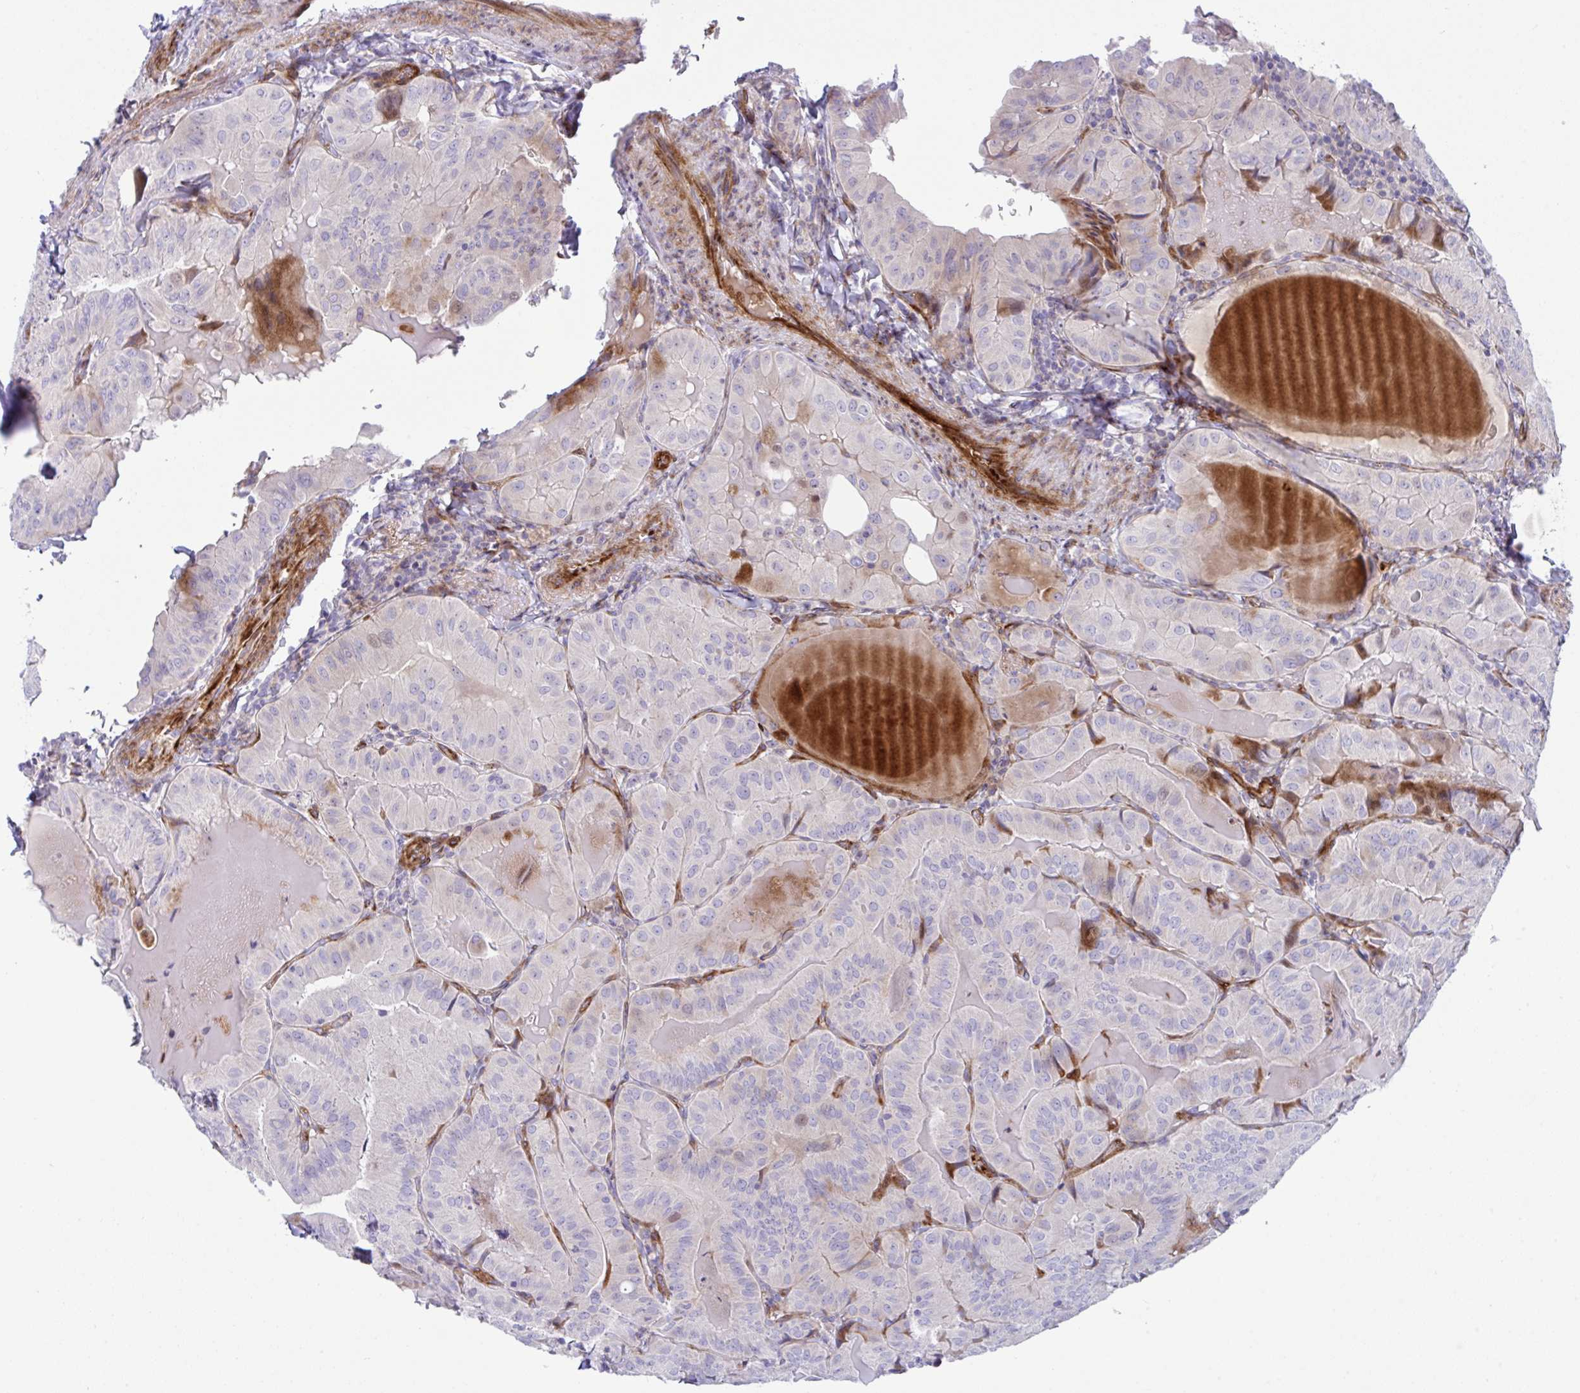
{"staining": {"intensity": "negative", "quantity": "none", "location": "none"}, "tissue": "thyroid cancer", "cell_type": "Tumor cells", "image_type": "cancer", "snomed": [{"axis": "morphology", "description": "Papillary adenocarcinoma, NOS"}, {"axis": "topography", "description": "Thyroid gland"}], "caption": "Thyroid papillary adenocarcinoma stained for a protein using immunohistochemistry (IHC) reveals no staining tumor cells.", "gene": "ZNF713", "patient": {"sex": "female", "age": 68}}